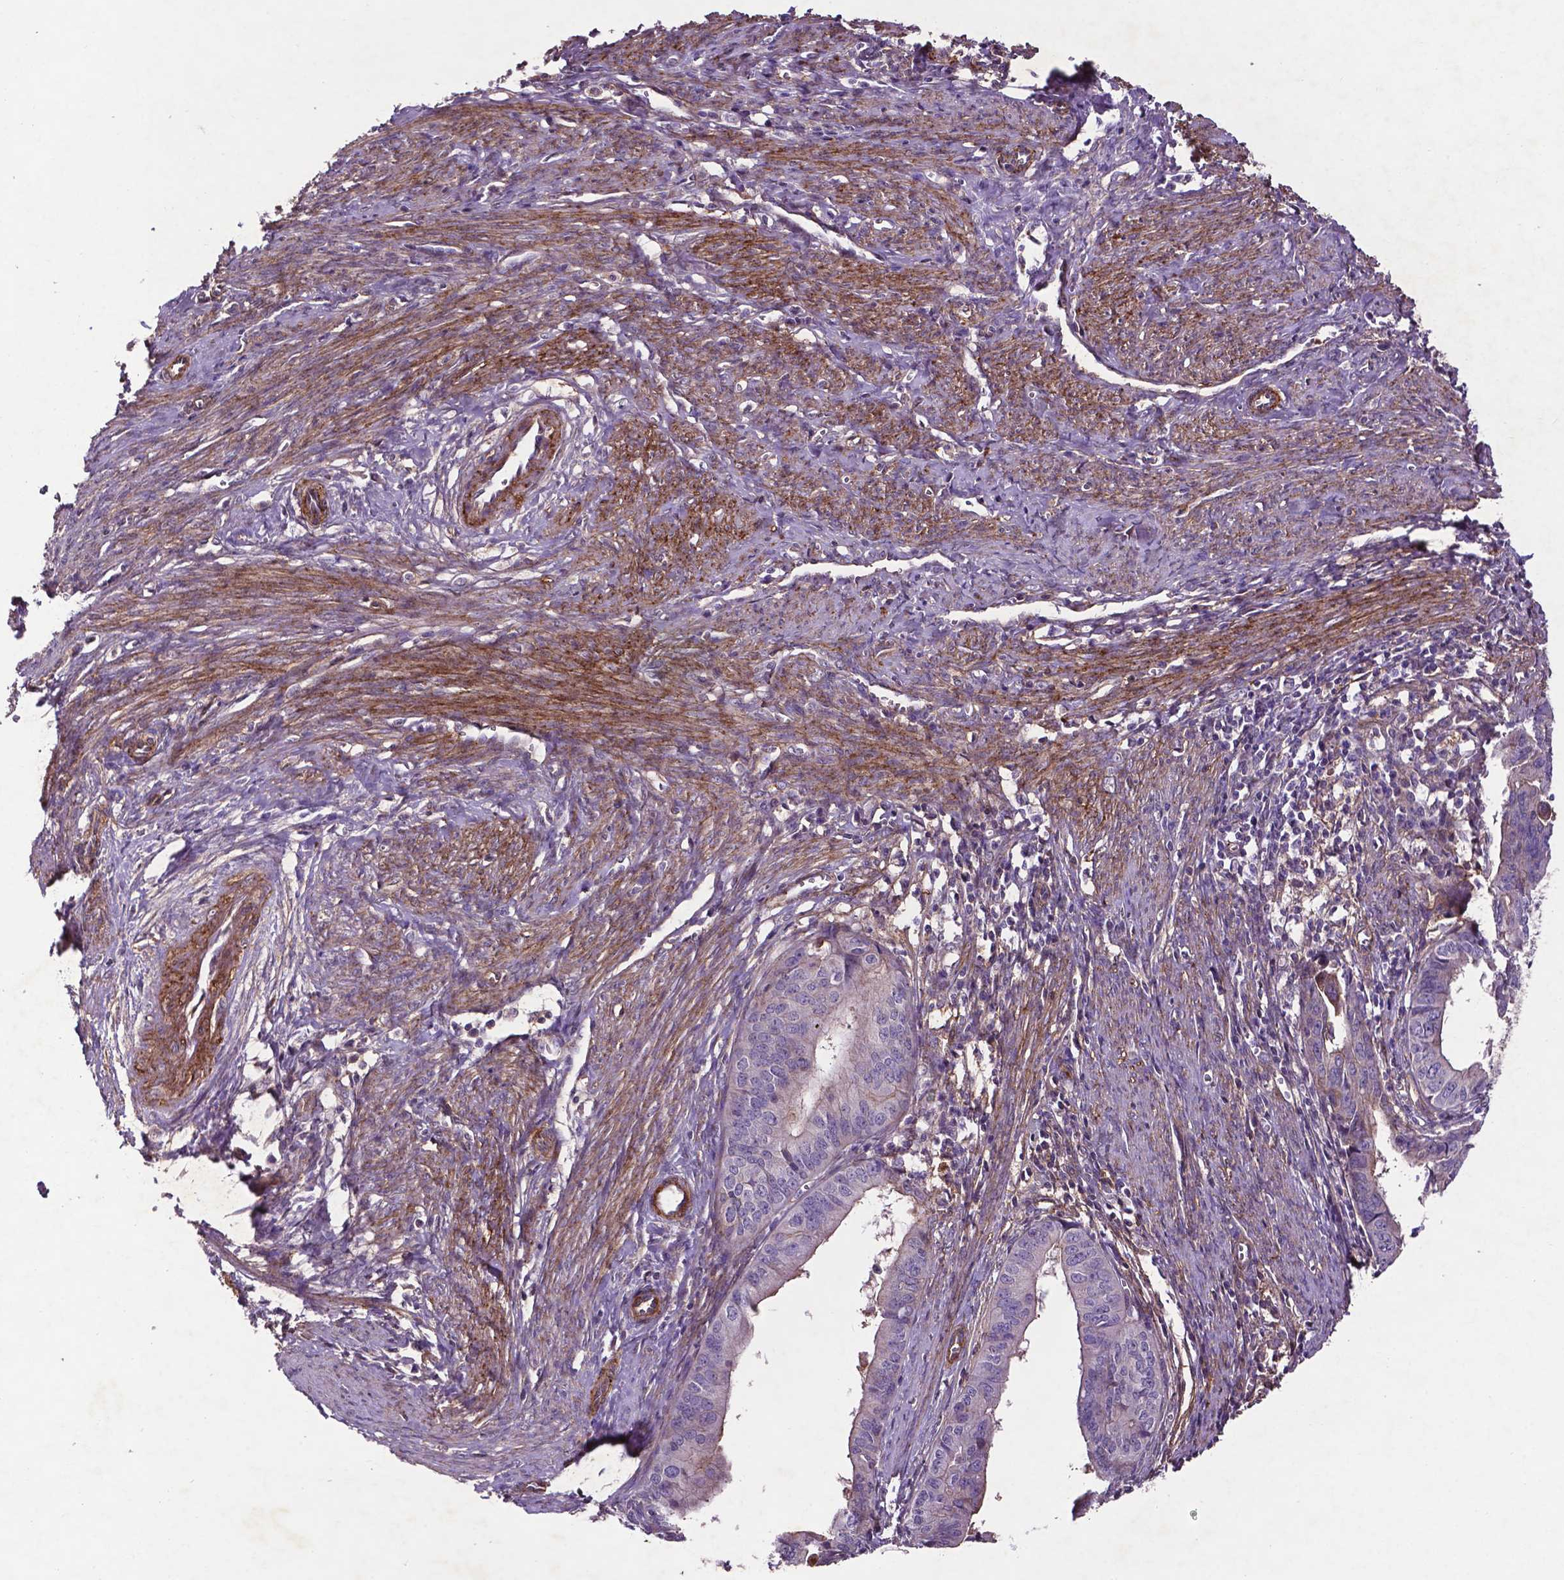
{"staining": {"intensity": "negative", "quantity": "none", "location": "none"}, "tissue": "endometrial cancer", "cell_type": "Tumor cells", "image_type": "cancer", "snomed": [{"axis": "morphology", "description": "Adenocarcinoma, NOS"}, {"axis": "topography", "description": "Endometrium"}], "caption": "Immunohistochemical staining of human endometrial adenocarcinoma displays no significant expression in tumor cells.", "gene": "RRAS", "patient": {"sex": "female", "age": 65}}